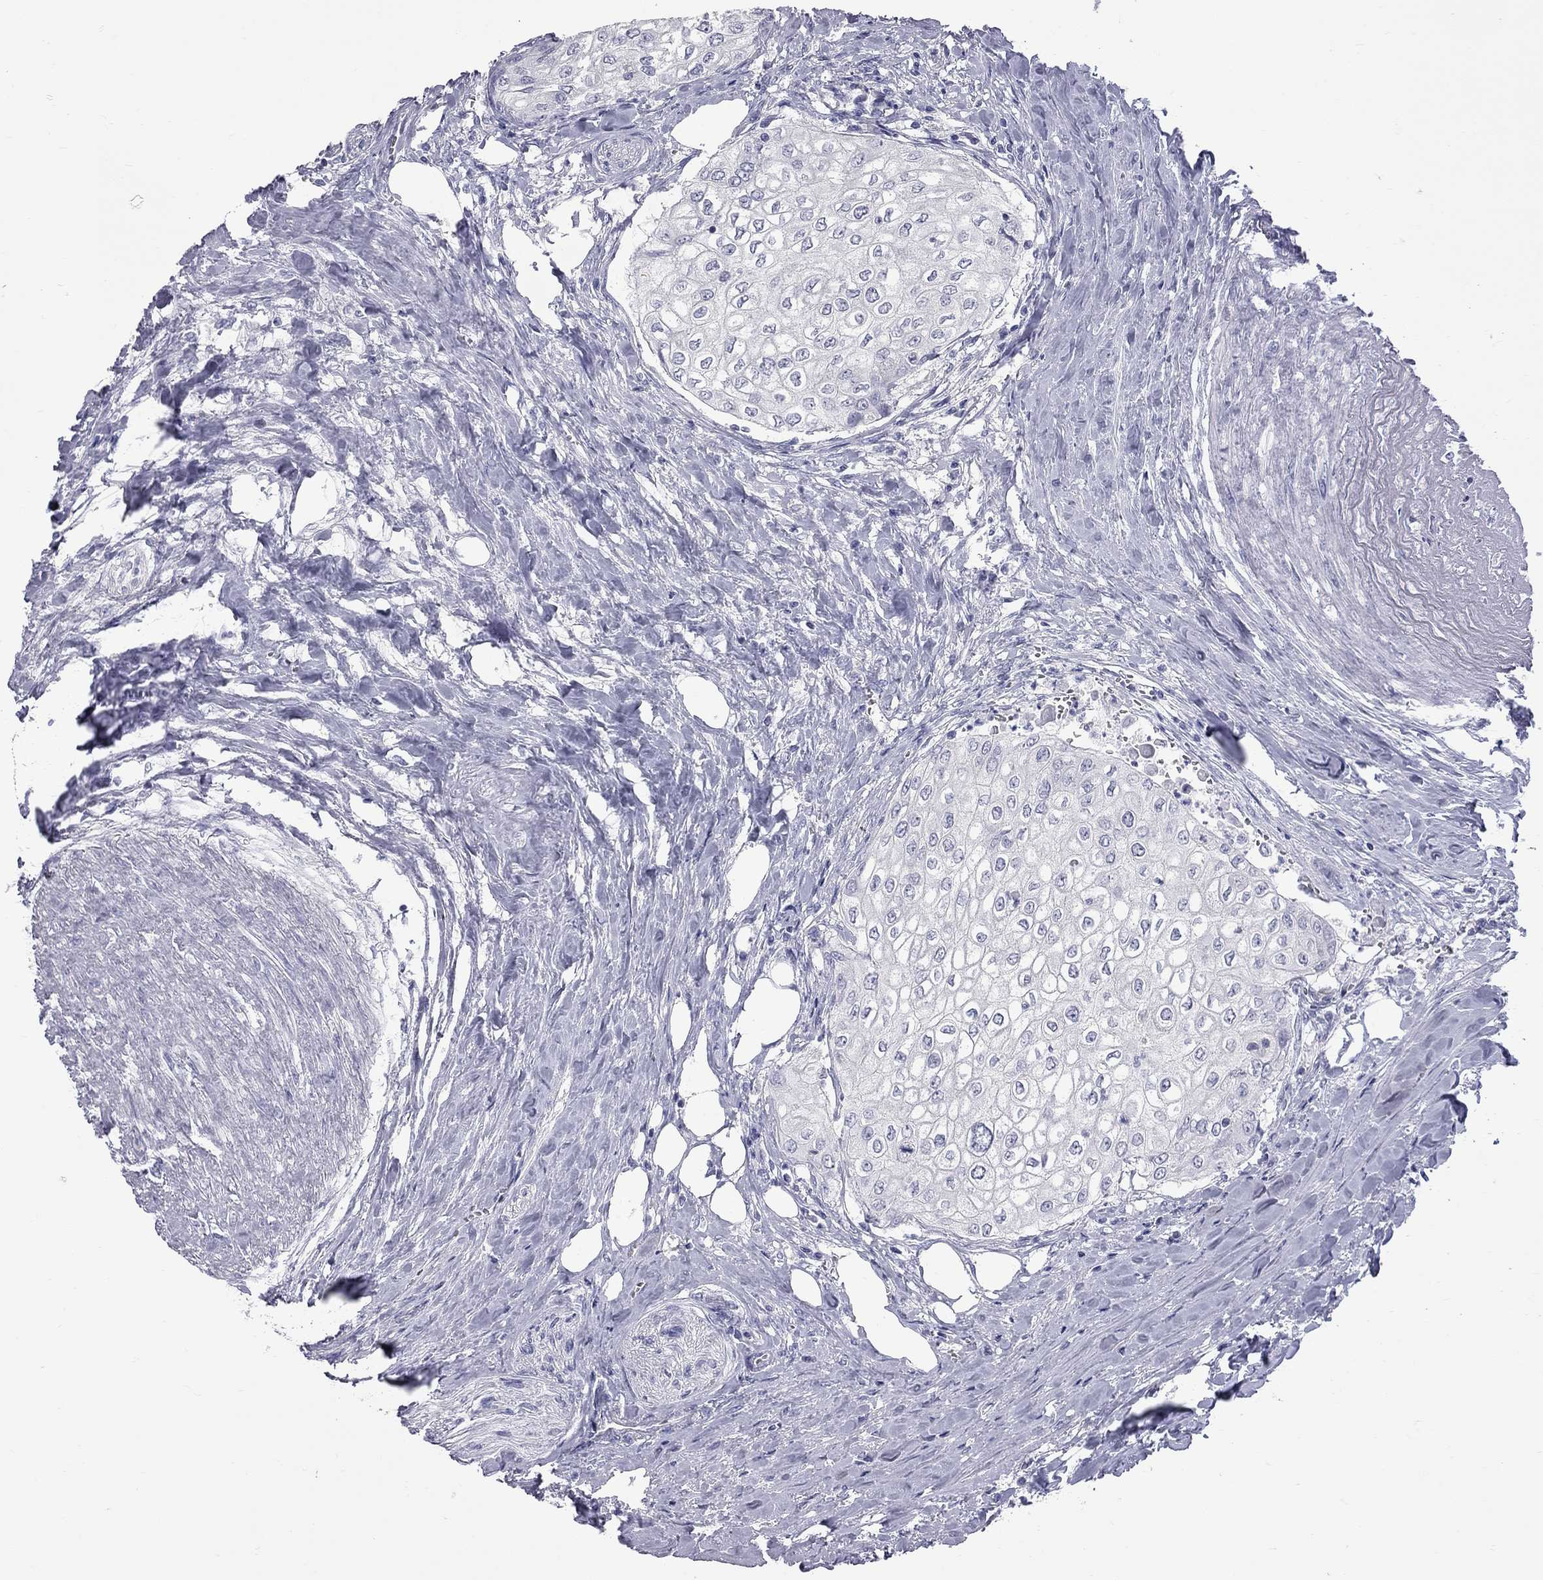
{"staining": {"intensity": "negative", "quantity": "none", "location": "none"}, "tissue": "urothelial cancer", "cell_type": "Tumor cells", "image_type": "cancer", "snomed": [{"axis": "morphology", "description": "Urothelial carcinoma, High grade"}, {"axis": "topography", "description": "Urinary bladder"}], "caption": "Tumor cells show no significant positivity in high-grade urothelial carcinoma.", "gene": "ABCB4", "patient": {"sex": "male", "age": 62}}